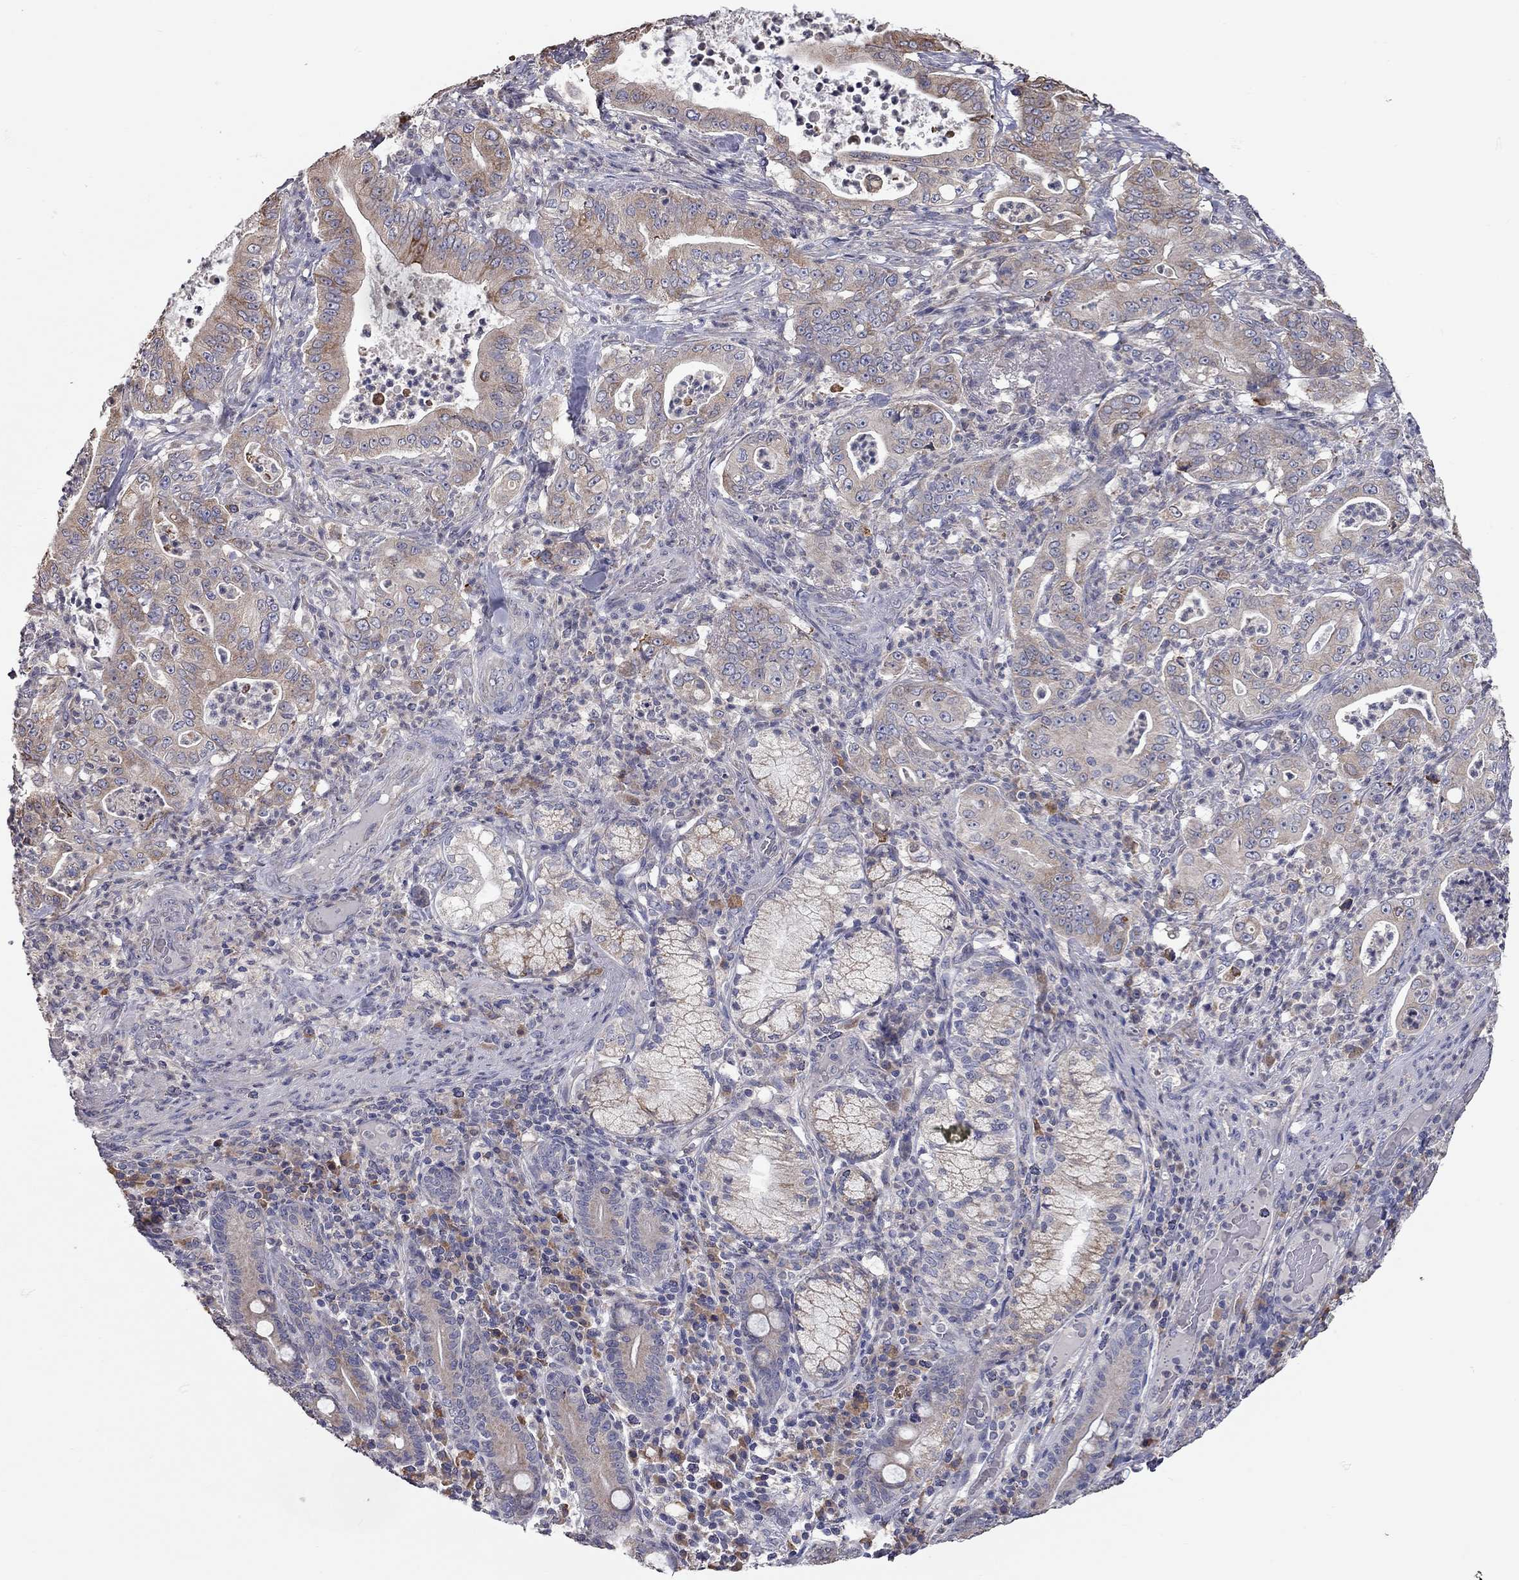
{"staining": {"intensity": "moderate", "quantity": "<25%", "location": "cytoplasmic/membranous"}, "tissue": "pancreatic cancer", "cell_type": "Tumor cells", "image_type": "cancer", "snomed": [{"axis": "morphology", "description": "Adenocarcinoma, NOS"}, {"axis": "topography", "description": "Pancreas"}], "caption": "Moderate cytoplasmic/membranous positivity is appreciated in about <25% of tumor cells in adenocarcinoma (pancreatic). (DAB = brown stain, brightfield microscopy at high magnification).", "gene": "XAGE2", "patient": {"sex": "male", "age": 71}}